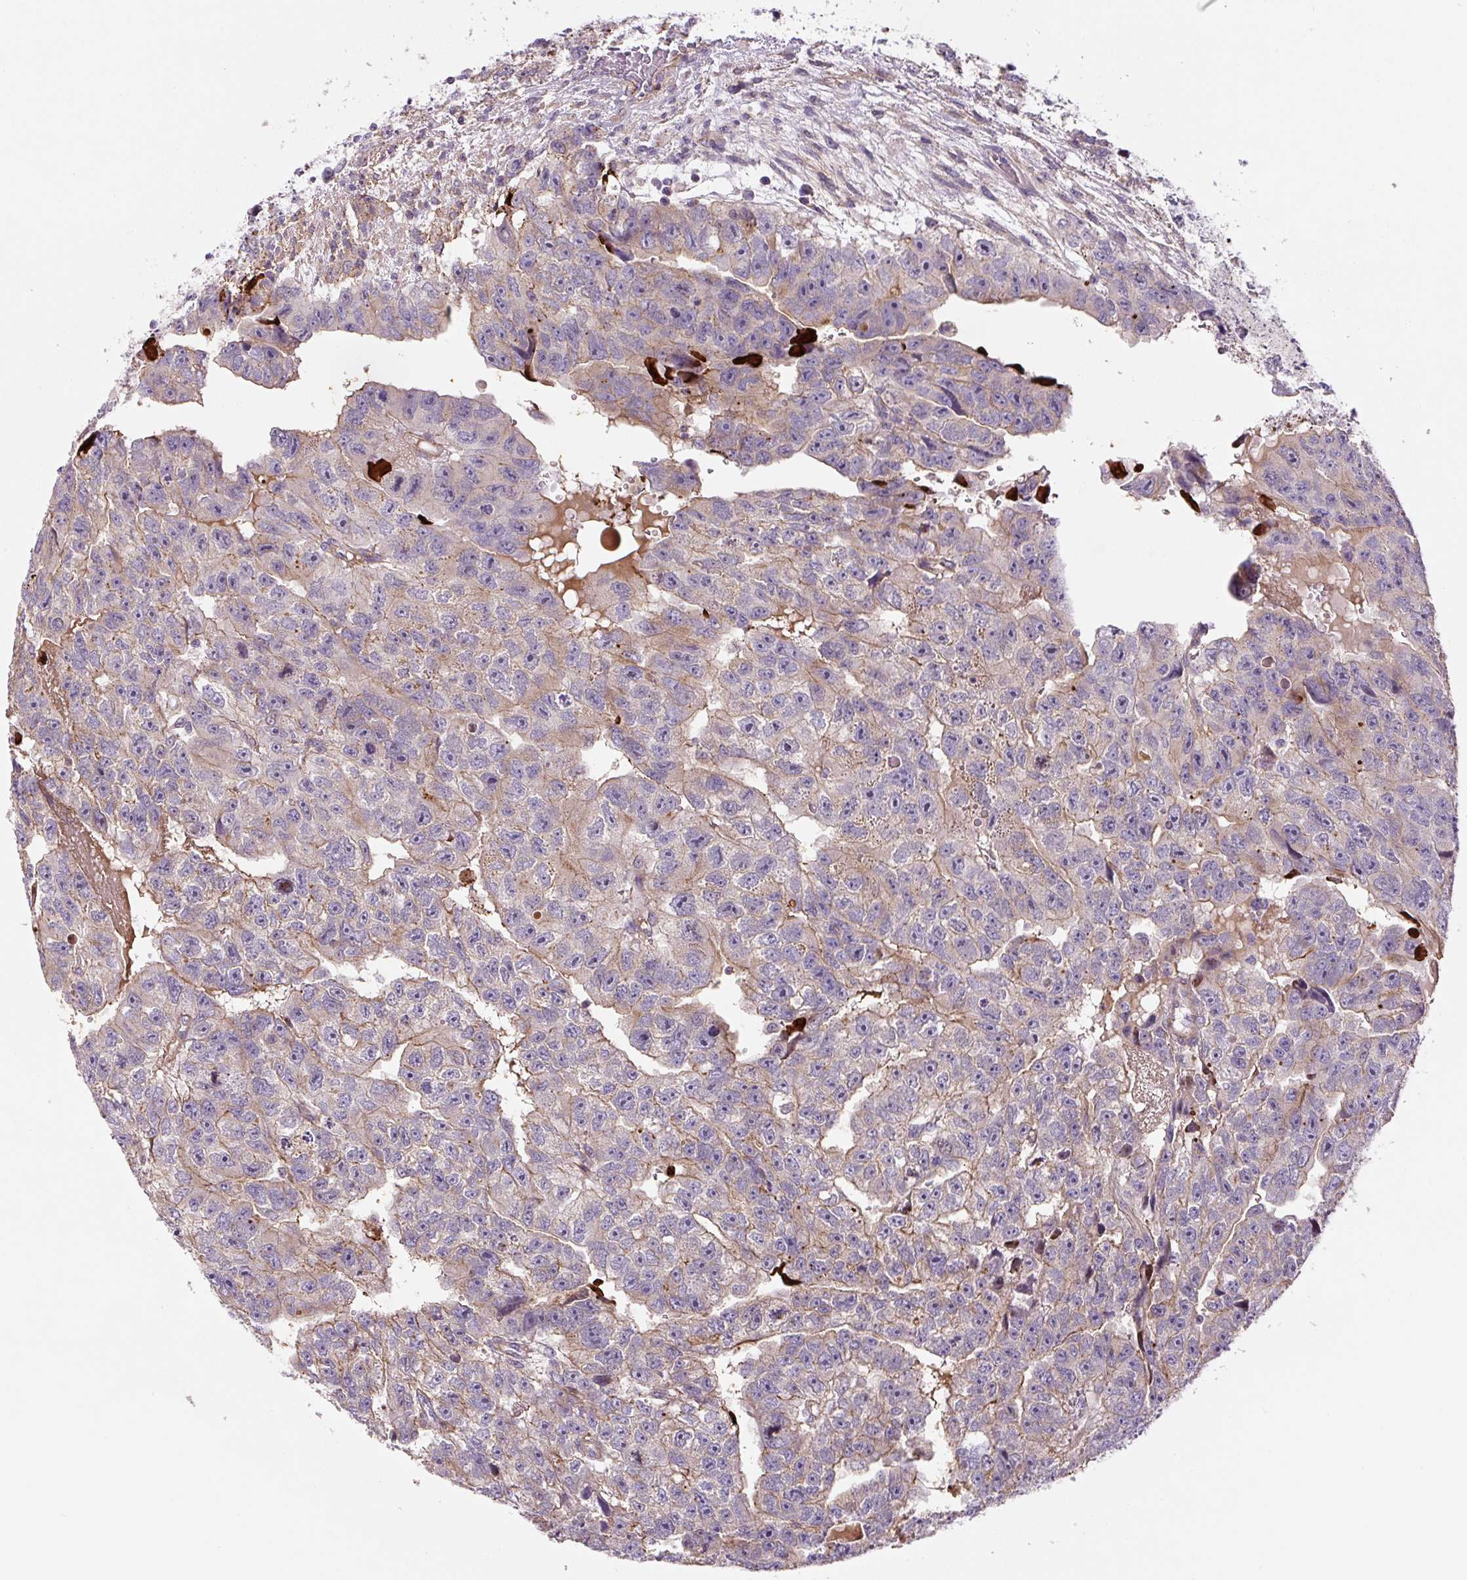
{"staining": {"intensity": "moderate", "quantity": "25%-75%", "location": "cytoplasmic/membranous"}, "tissue": "testis cancer", "cell_type": "Tumor cells", "image_type": "cancer", "snomed": [{"axis": "morphology", "description": "Carcinoma, Embryonal, NOS"}, {"axis": "topography", "description": "Testis"}], "caption": "This is an image of immunohistochemistry staining of embryonal carcinoma (testis), which shows moderate expression in the cytoplasmic/membranous of tumor cells.", "gene": "CCNI2", "patient": {"sex": "male", "age": 20}}